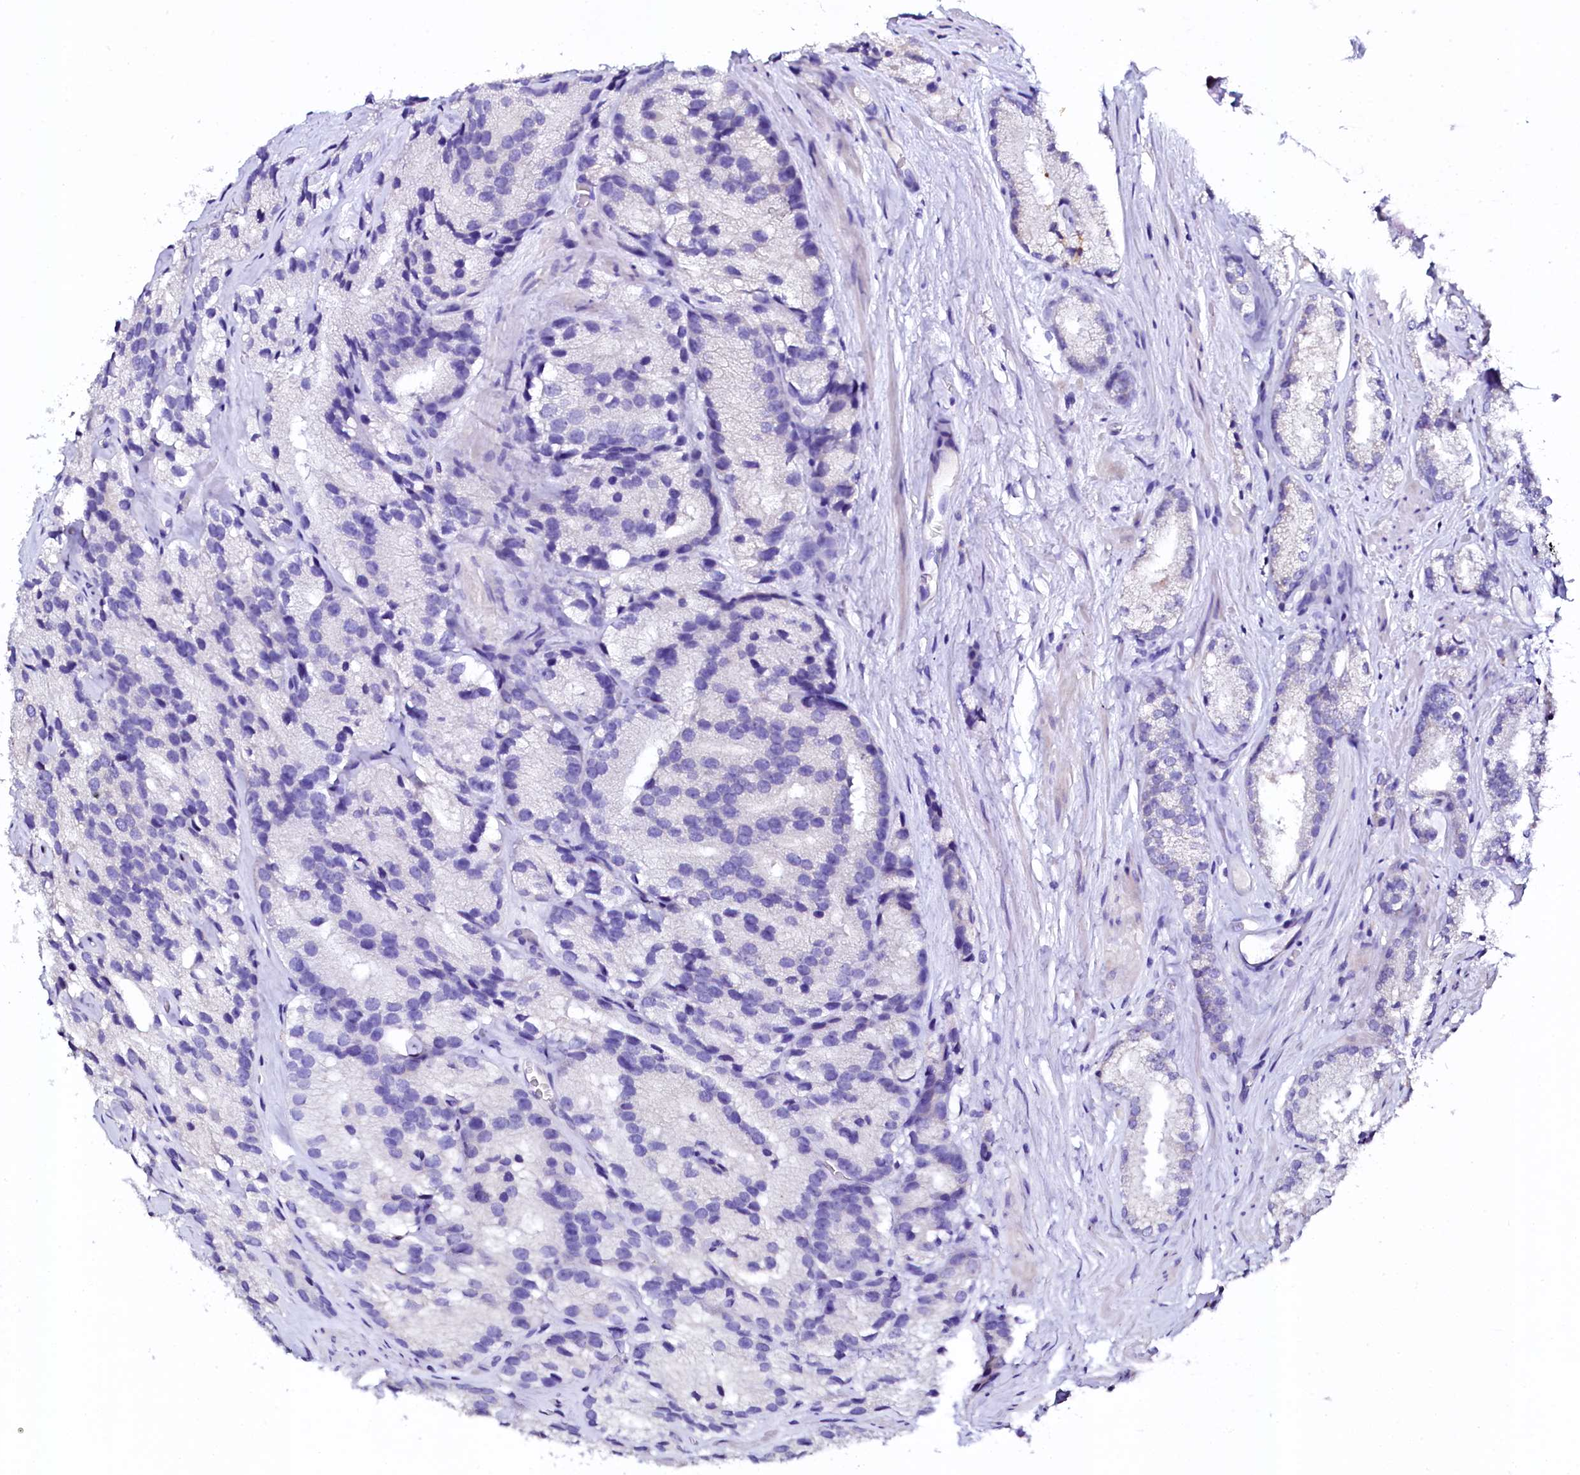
{"staining": {"intensity": "negative", "quantity": "none", "location": "none"}, "tissue": "prostate cancer", "cell_type": "Tumor cells", "image_type": "cancer", "snomed": [{"axis": "morphology", "description": "Adenocarcinoma, High grade"}, {"axis": "topography", "description": "Prostate"}], "caption": "Immunohistochemistry micrograph of prostate cancer stained for a protein (brown), which shows no expression in tumor cells.", "gene": "NAA16", "patient": {"sex": "male", "age": 66}}